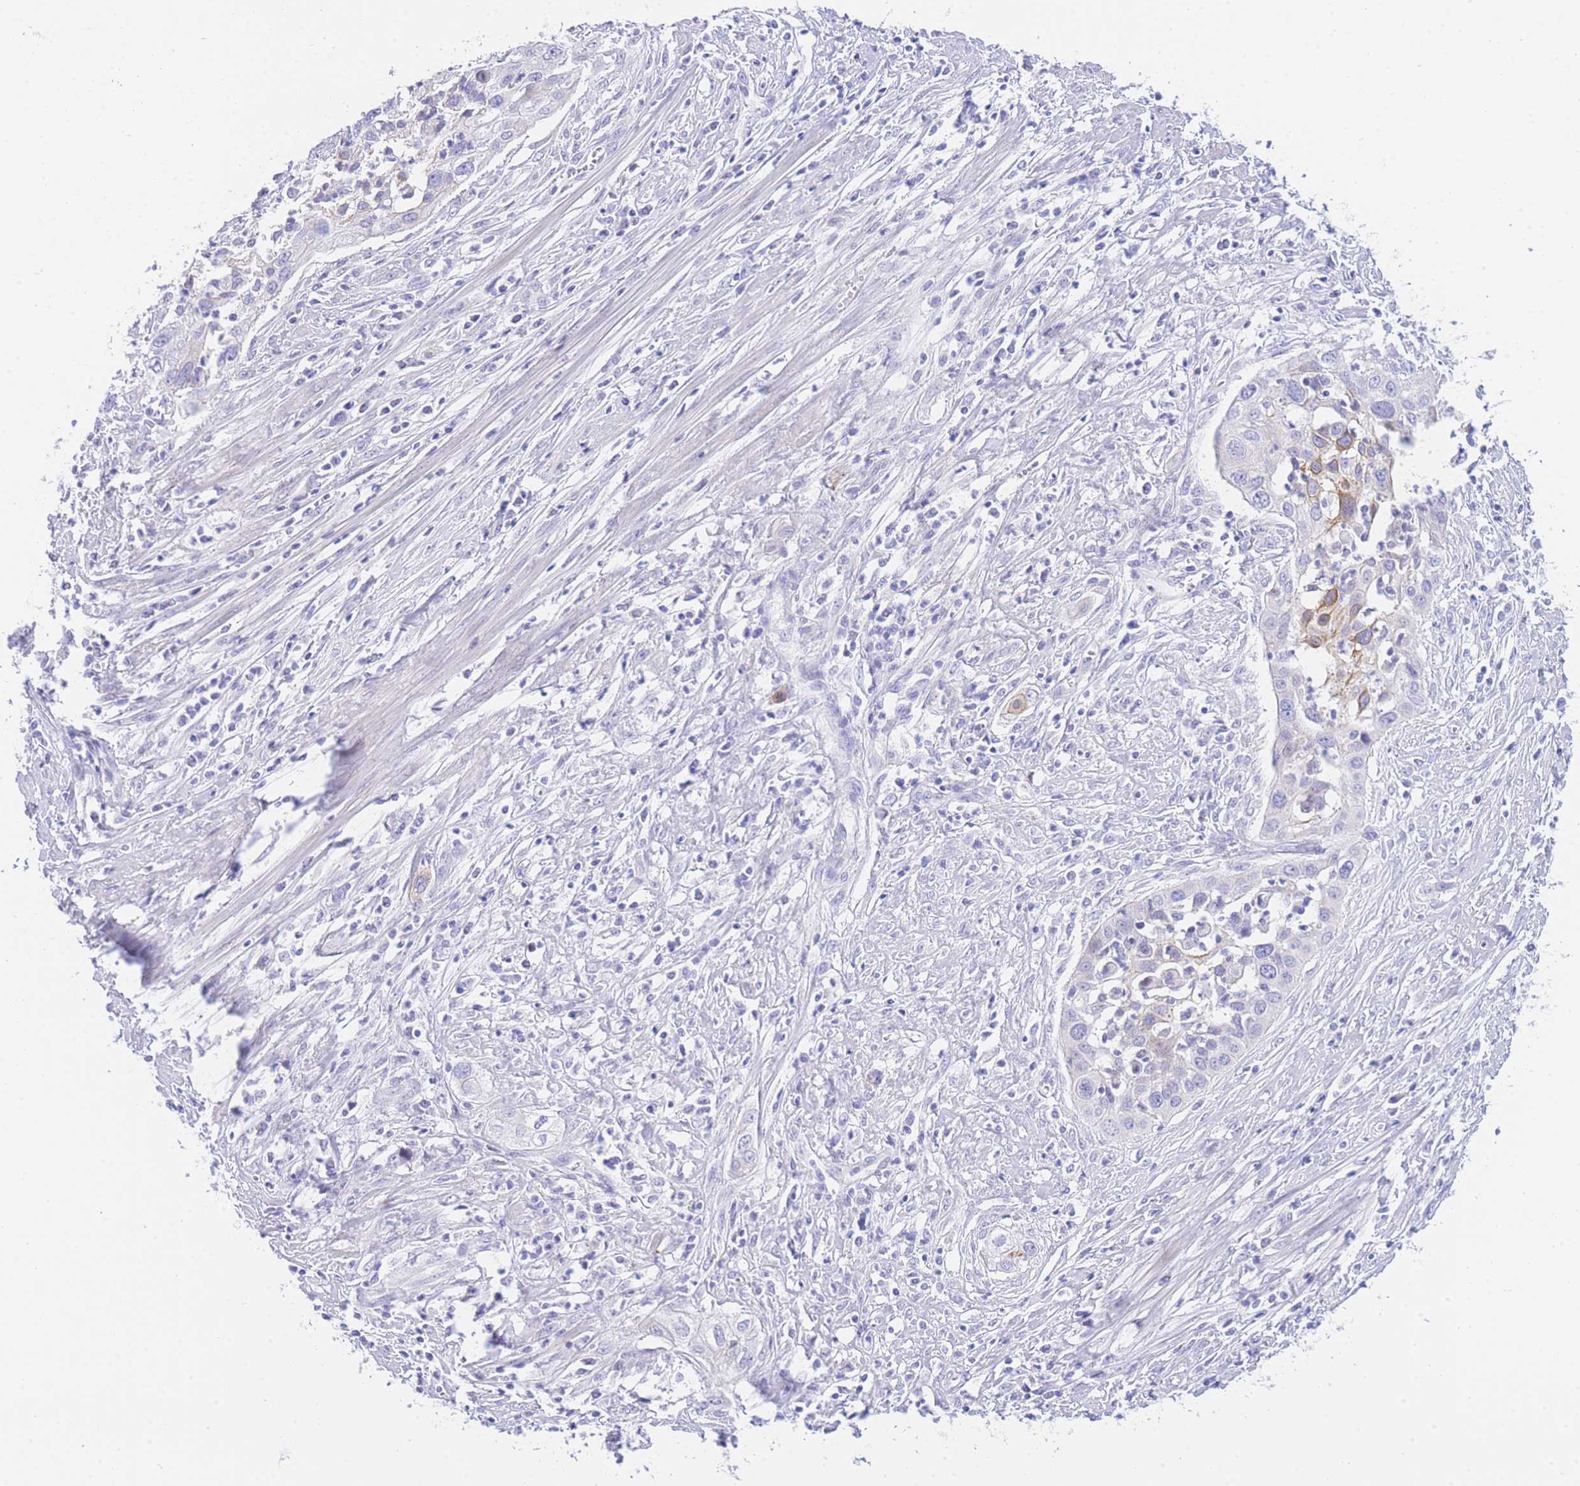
{"staining": {"intensity": "negative", "quantity": "none", "location": "none"}, "tissue": "cervical cancer", "cell_type": "Tumor cells", "image_type": "cancer", "snomed": [{"axis": "morphology", "description": "Squamous cell carcinoma, NOS"}, {"axis": "topography", "description": "Cervix"}], "caption": "Tumor cells are negative for protein expression in human cervical cancer.", "gene": "TIFAB", "patient": {"sex": "female", "age": 34}}